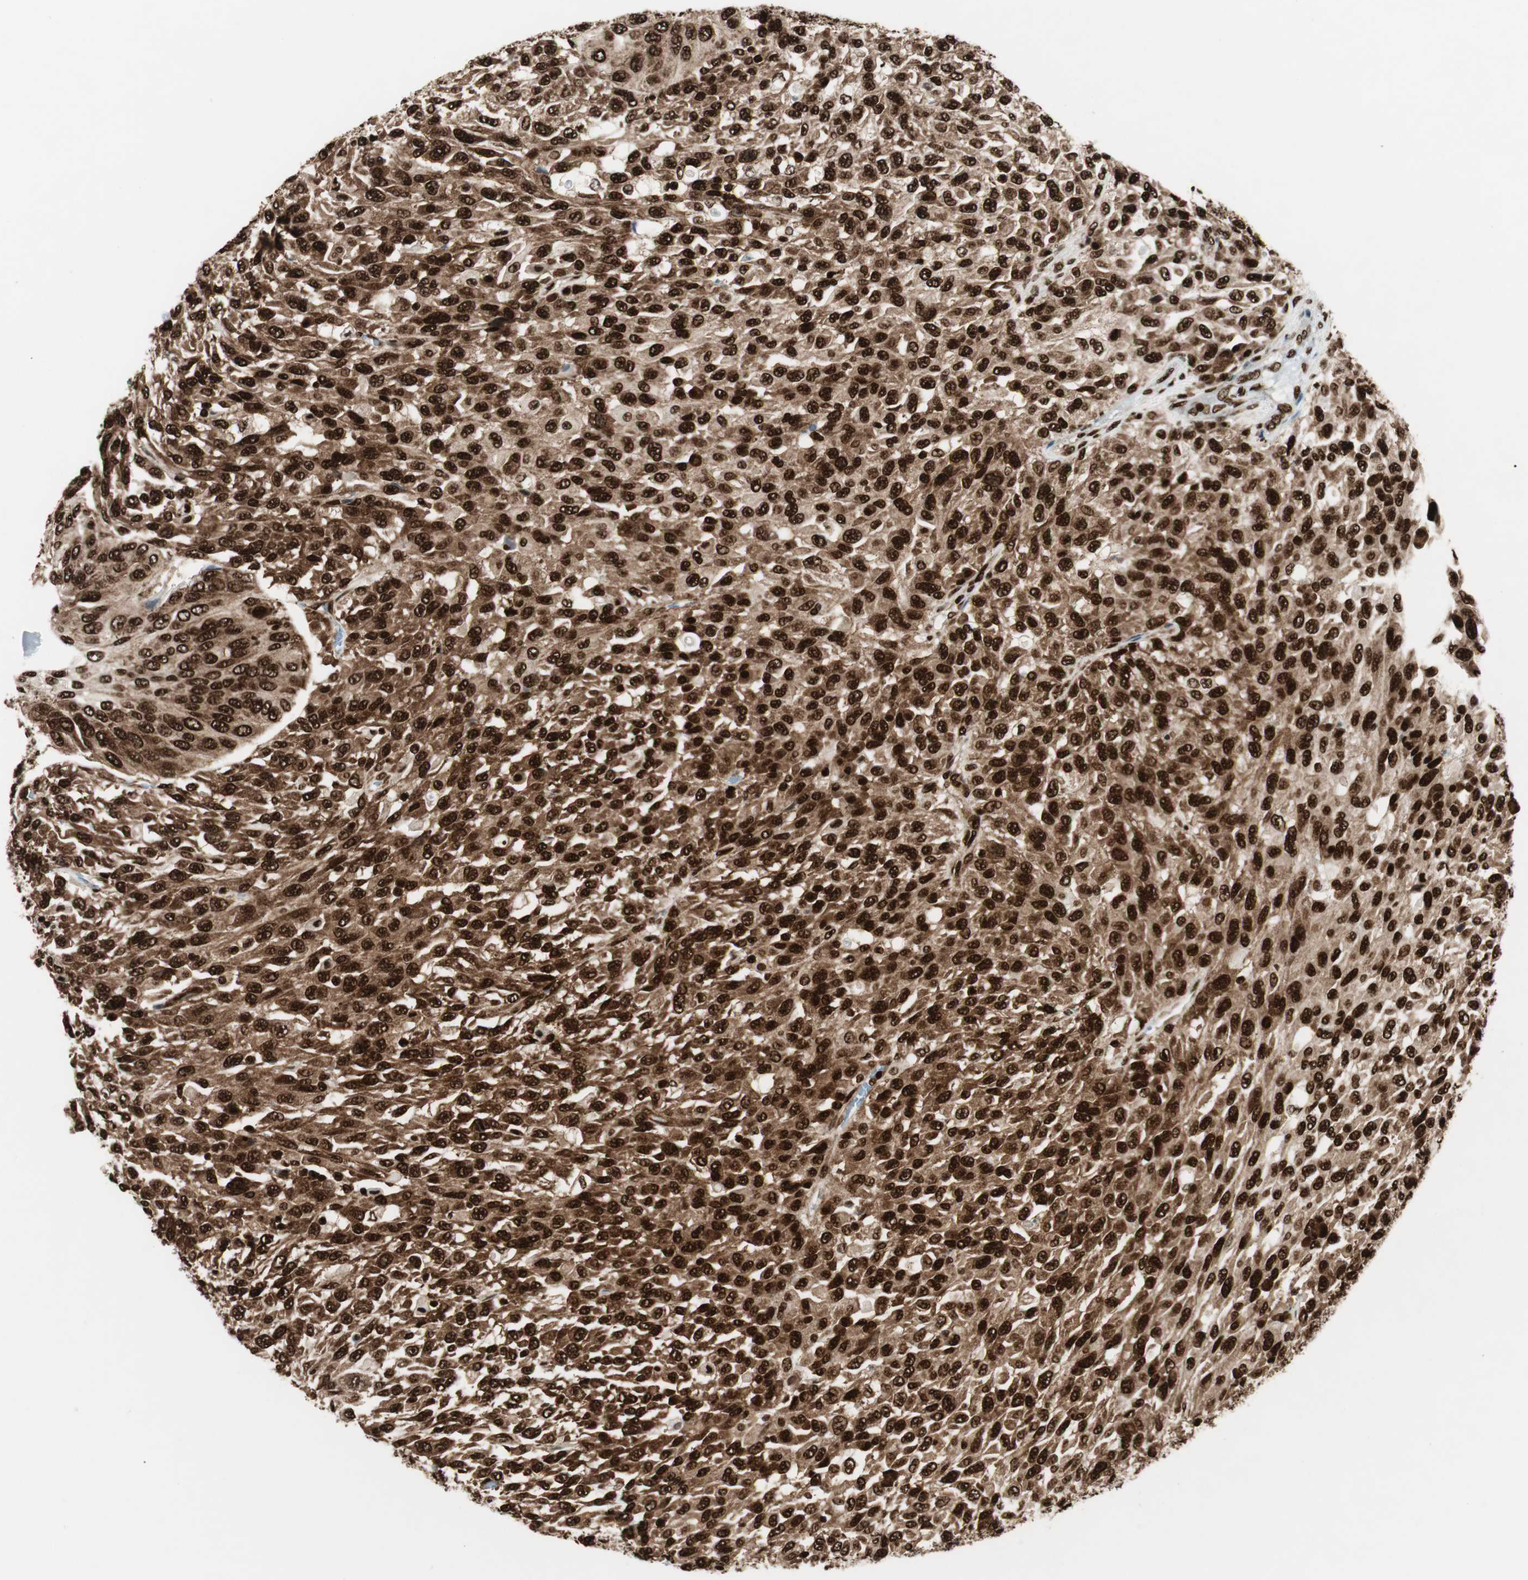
{"staining": {"intensity": "strong", "quantity": ">75%", "location": "cytoplasmic/membranous,nuclear"}, "tissue": "urothelial cancer", "cell_type": "Tumor cells", "image_type": "cancer", "snomed": [{"axis": "morphology", "description": "Urothelial carcinoma, High grade"}, {"axis": "topography", "description": "Urinary bladder"}], "caption": "Immunohistochemical staining of urothelial cancer shows high levels of strong cytoplasmic/membranous and nuclear protein staining in about >75% of tumor cells. (Brightfield microscopy of DAB IHC at high magnification).", "gene": "EWSR1", "patient": {"sex": "male", "age": 66}}